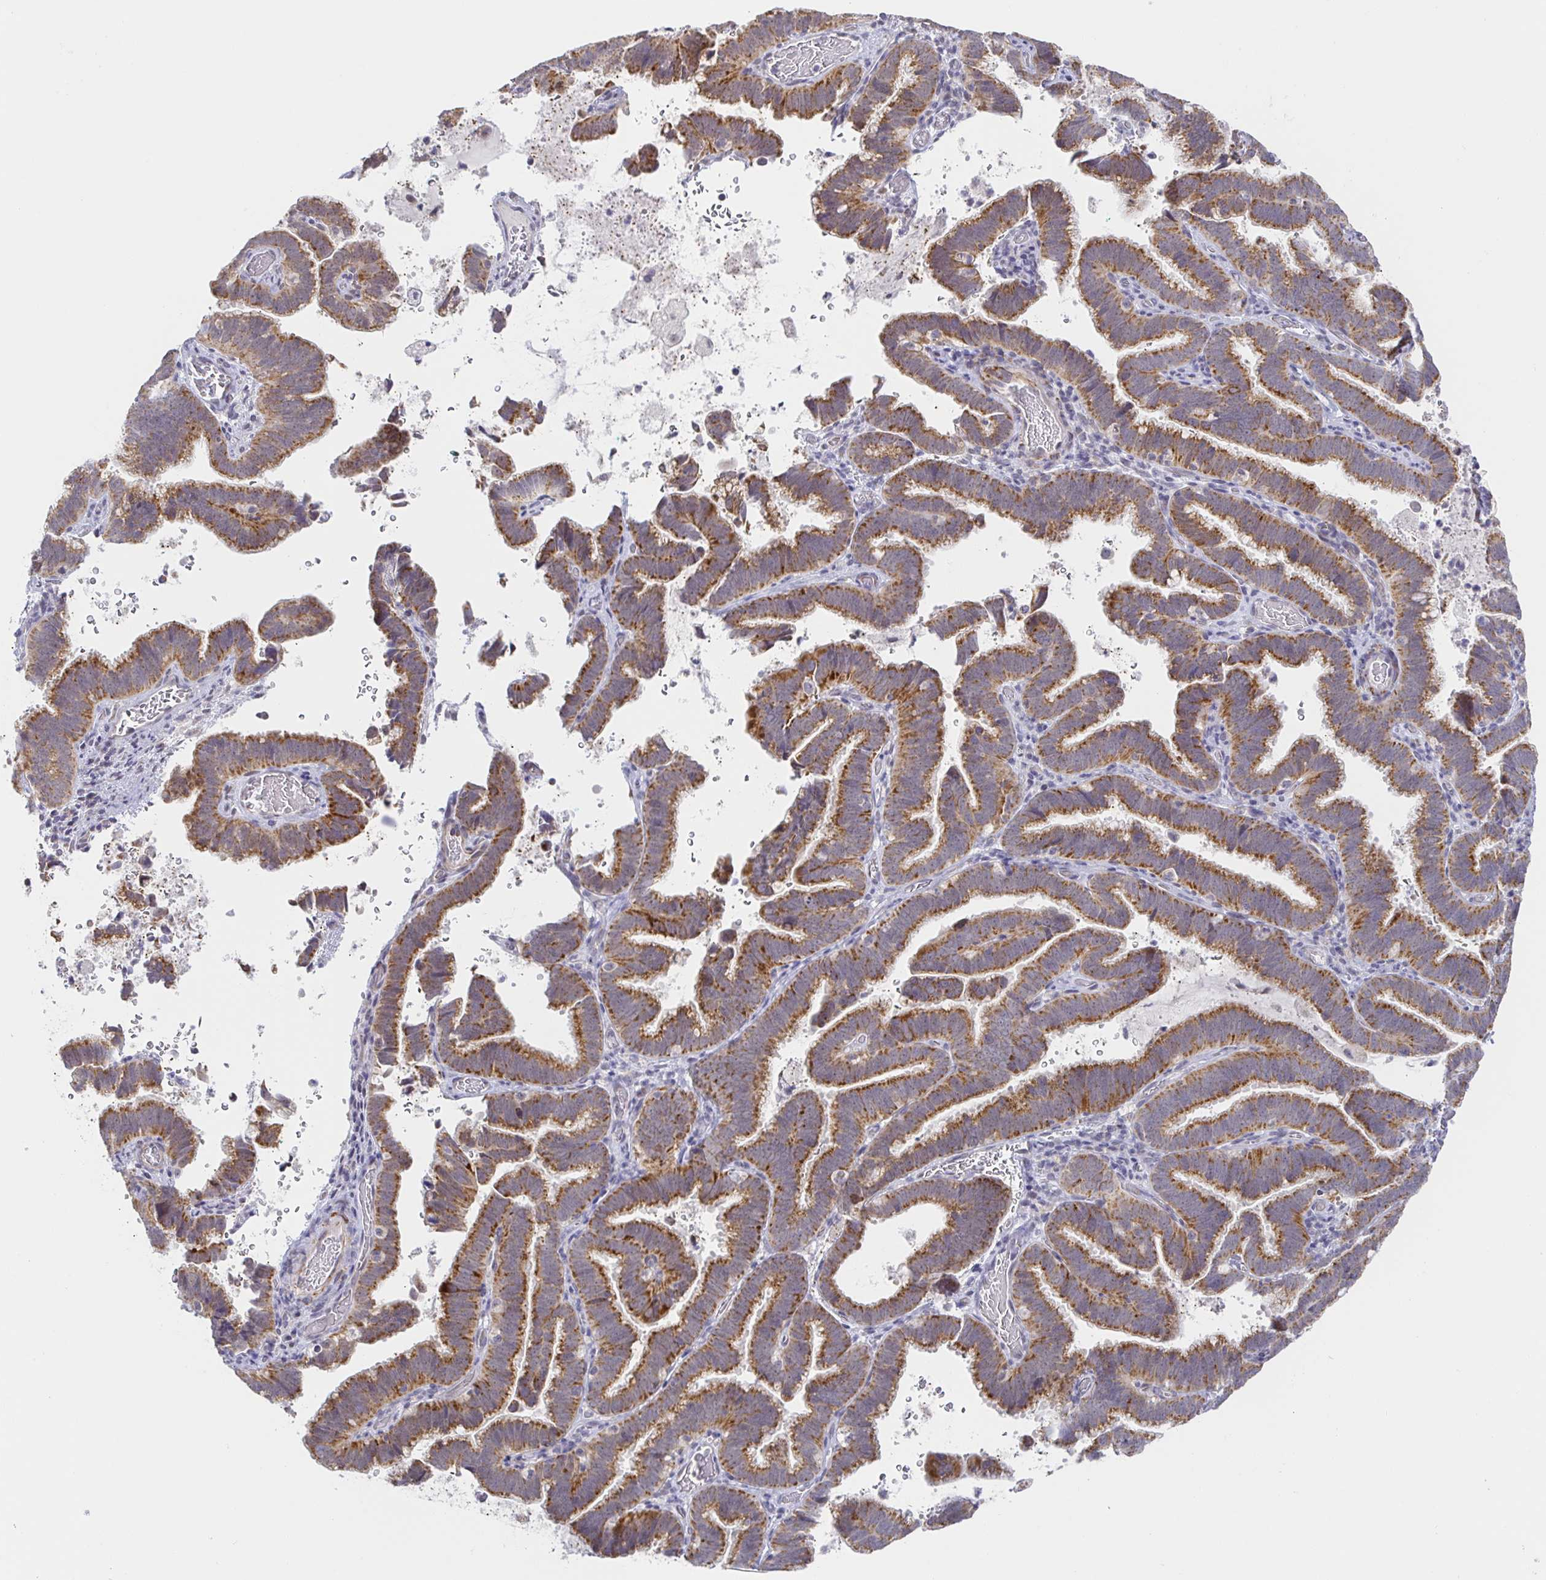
{"staining": {"intensity": "strong", "quantity": "25%-75%", "location": "cytoplasmic/membranous"}, "tissue": "cervical cancer", "cell_type": "Tumor cells", "image_type": "cancer", "snomed": [{"axis": "morphology", "description": "Adenocarcinoma, NOS"}, {"axis": "topography", "description": "Cervix"}], "caption": "The photomicrograph reveals a brown stain indicating the presence of a protein in the cytoplasmic/membranous of tumor cells in cervical adenocarcinoma.", "gene": "CIT", "patient": {"sex": "female", "age": 61}}